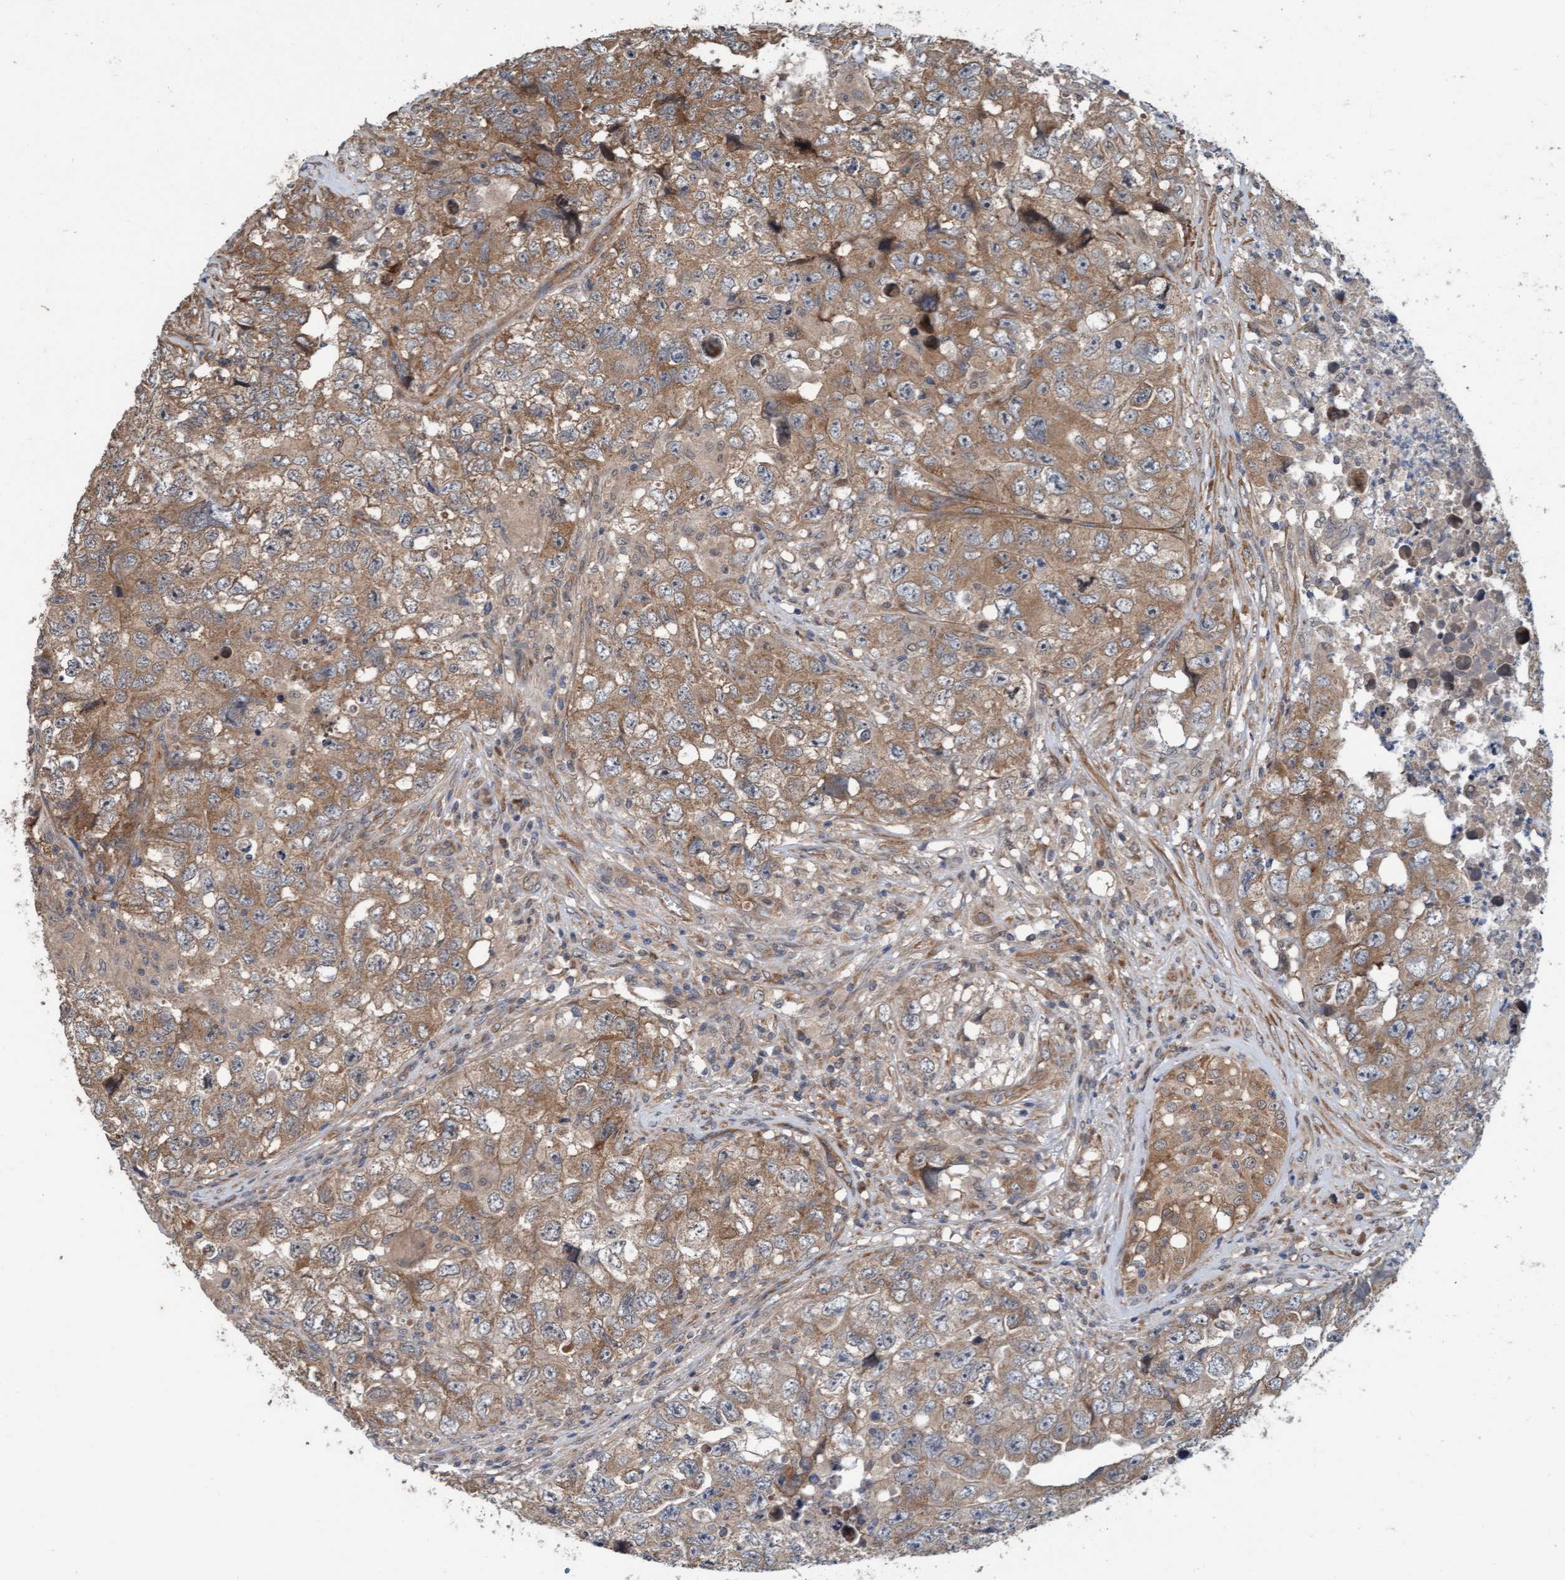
{"staining": {"intensity": "weak", "quantity": ">75%", "location": "cytoplasmic/membranous"}, "tissue": "testis cancer", "cell_type": "Tumor cells", "image_type": "cancer", "snomed": [{"axis": "morphology", "description": "Seminoma, NOS"}, {"axis": "morphology", "description": "Carcinoma, Embryonal, NOS"}, {"axis": "topography", "description": "Testis"}], "caption": "Immunohistochemistry (IHC) image of human seminoma (testis) stained for a protein (brown), which displays low levels of weak cytoplasmic/membranous positivity in about >75% of tumor cells.", "gene": "MLXIP", "patient": {"sex": "male", "age": 43}}